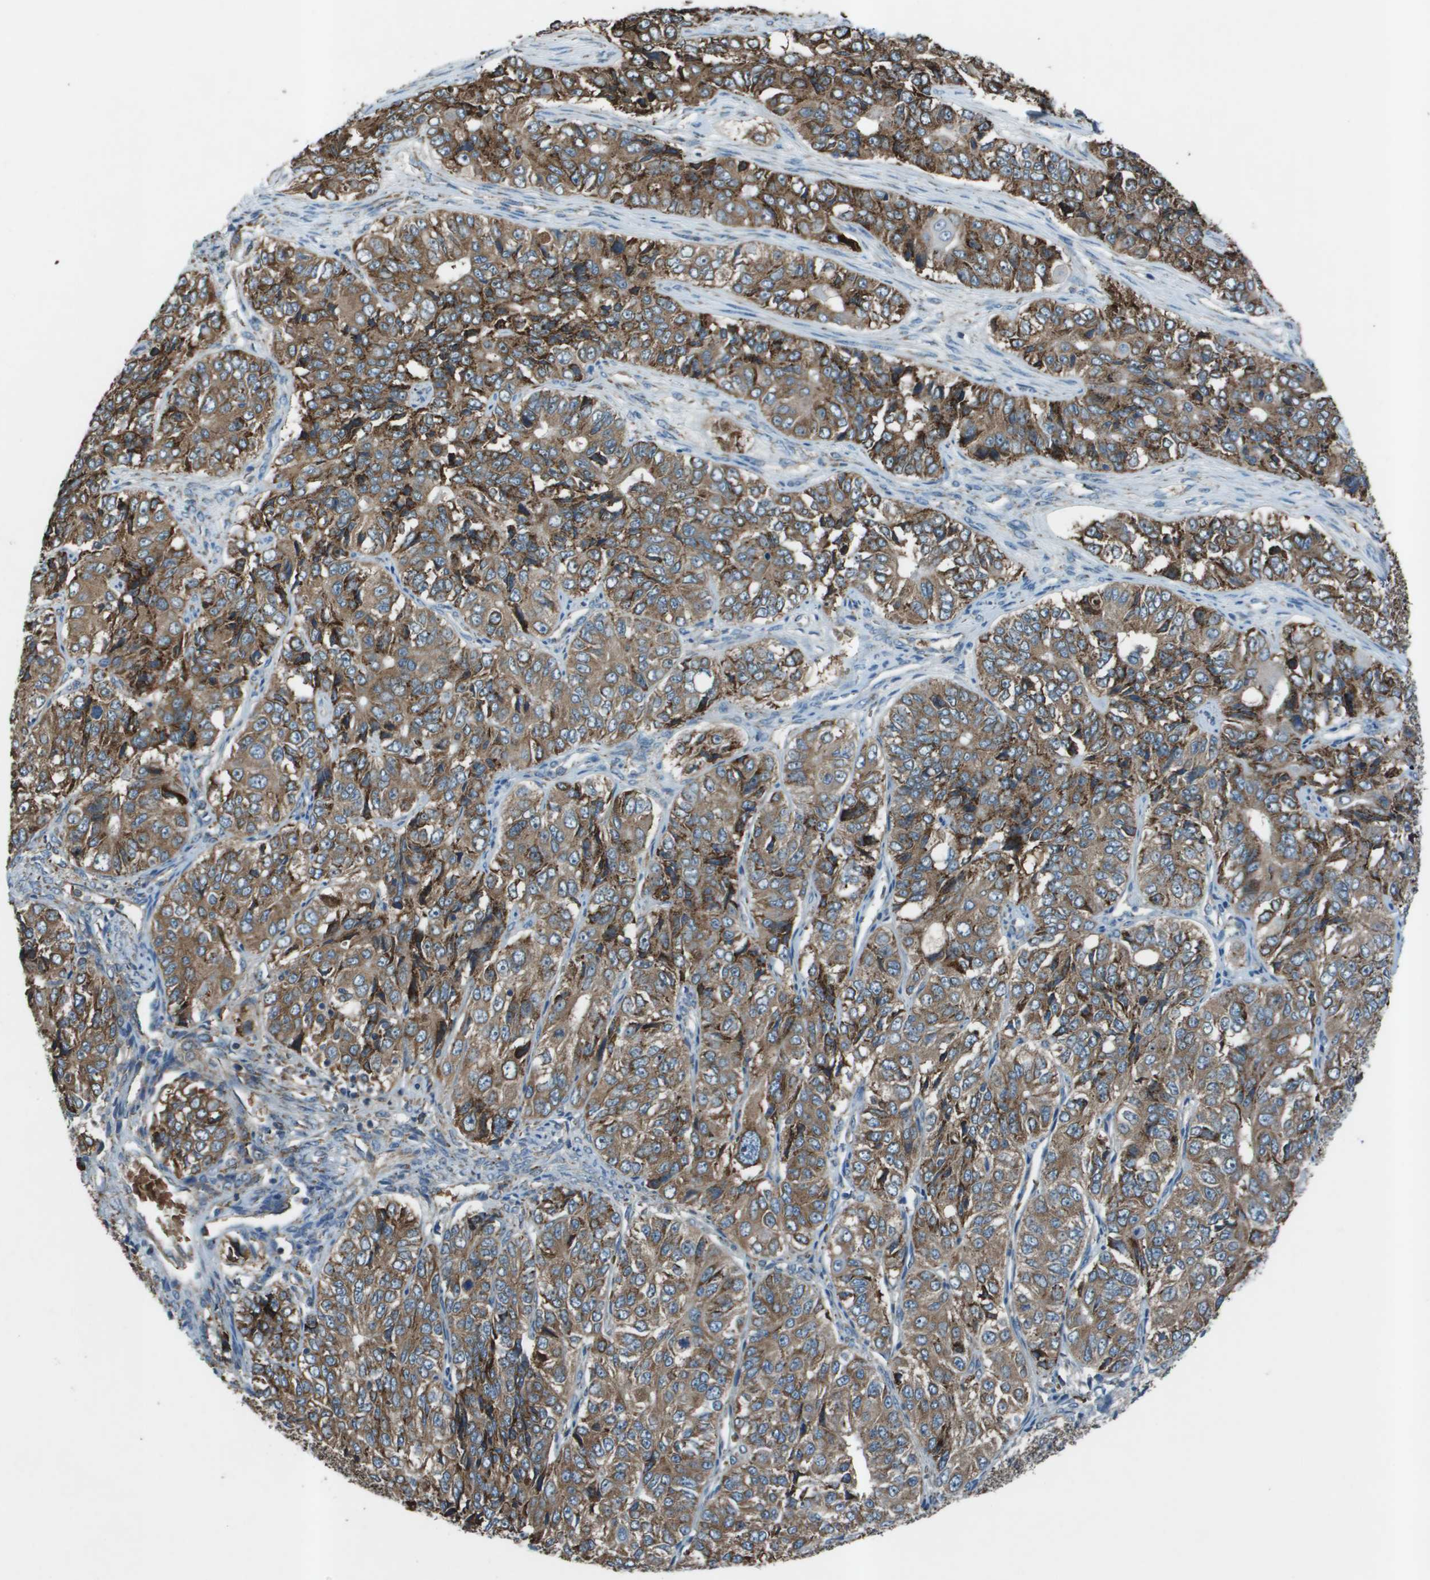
{"staining": {"intensity": "moderate", "quantity": ">75%", "location": "cytoplasmic/membranous"}, "tissue": "ovarian cancer", "cell_type": "Tumor cells", "image_type": "cancer", "snomed": [{"axis": "morphology", "description": "Carcinoma, endometroid"}, {"axis": "topography", "description": "Ovary"}], "caption": "Human ovarian cancer stained with a protein marker reveals moderate staining in tumor cells.", "gene": "UTS2", "patient": {"sex": "female", "age": 51}}